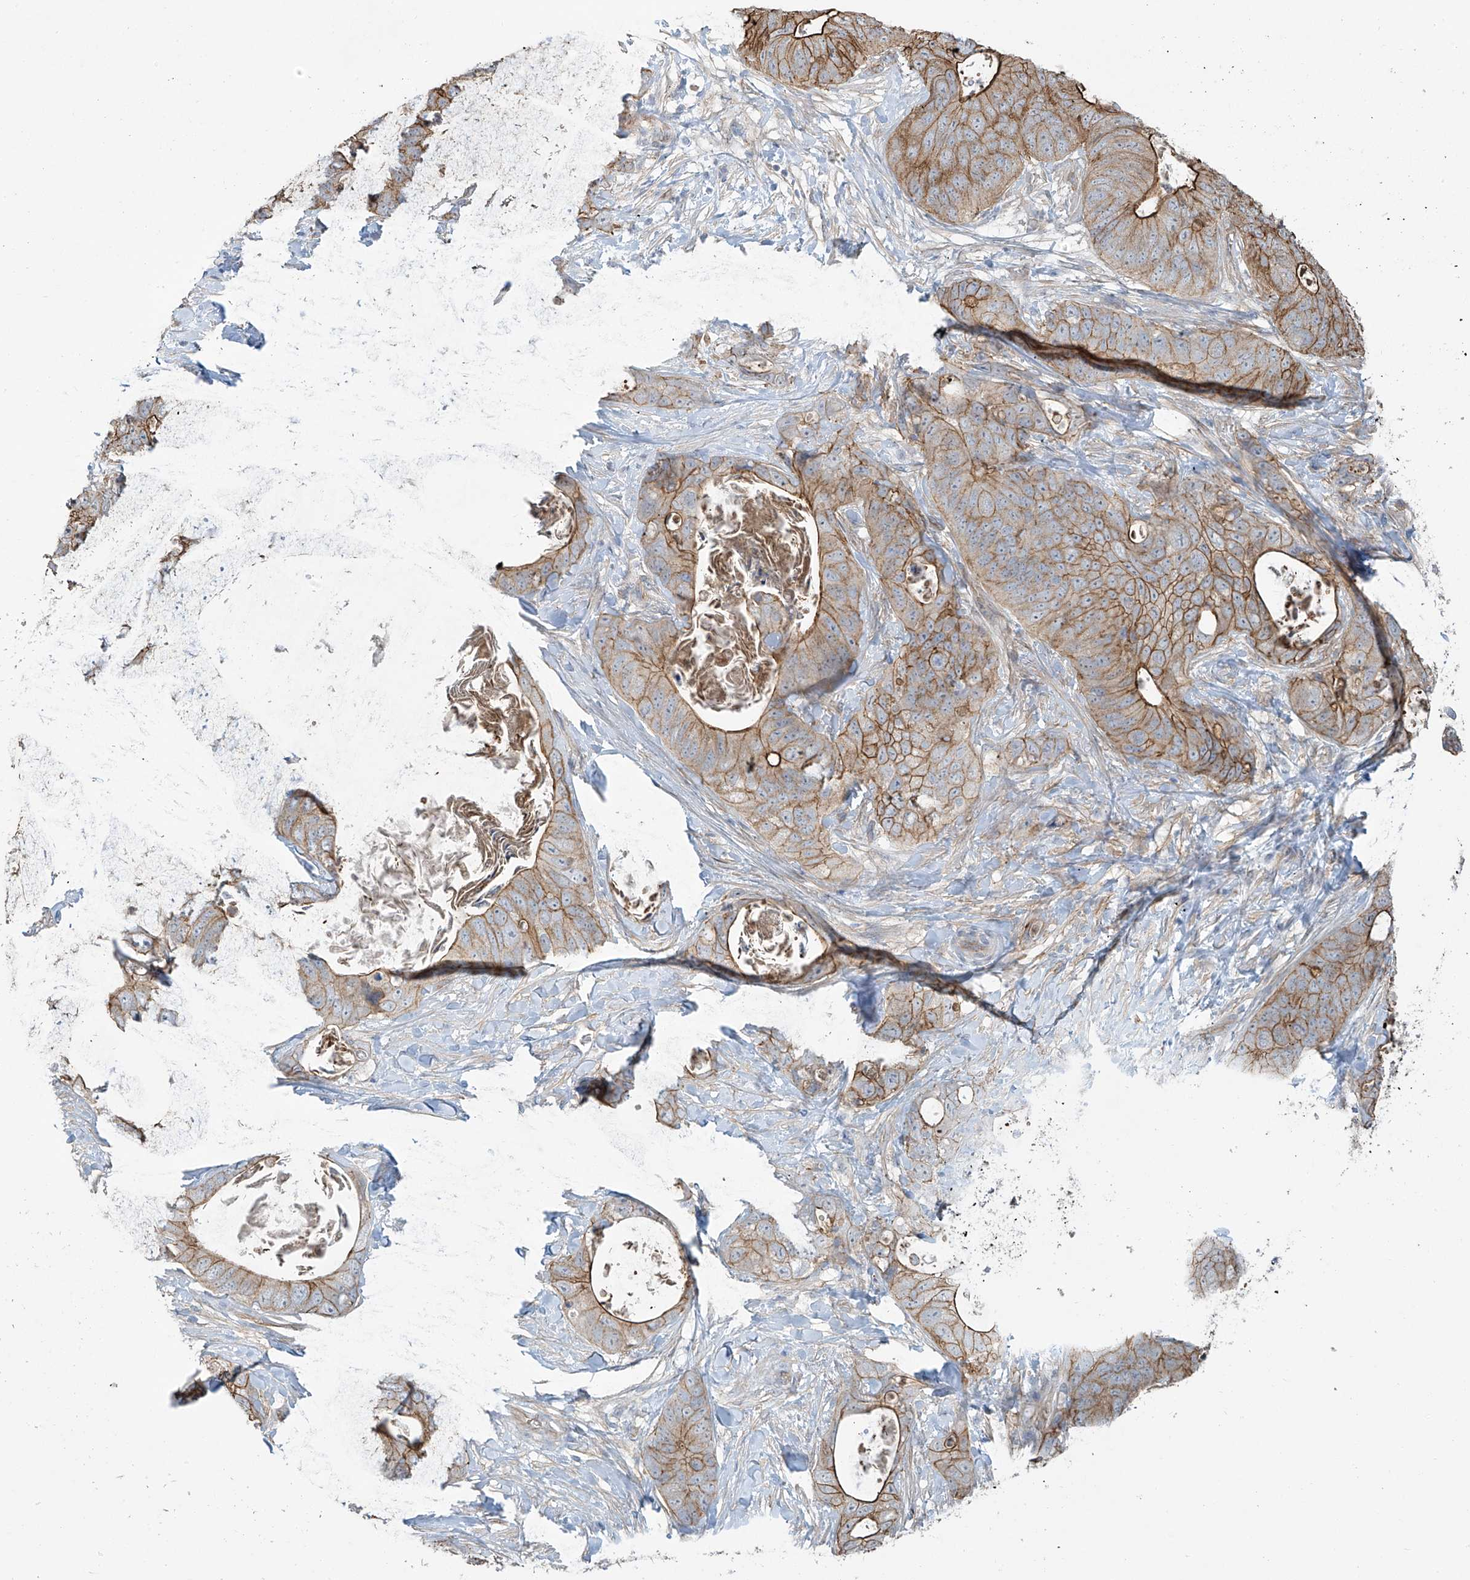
{"staining": {"intensity": "moderate", "quantity": ">75%", "location": "cytoplasmic/membranous"}, "tissue": "stomach cancer", "cell_type": "Tumor cells", "image_type": "cancer", "snomed": [{"axis": "morphology", "description": "Adenocarcinoma, NOS"}, {"axis": "topography", "description": "Stomach"}], "caption": "This is a photomicrograph of immunohistochemistry (IHC) staining of stomach adenocarcinoma, which shows moderate staining in the cytoplasmic/membranous of tumor cells.", "gene": "TUBE1", "patient": {"sex": "female", "age": 89}}